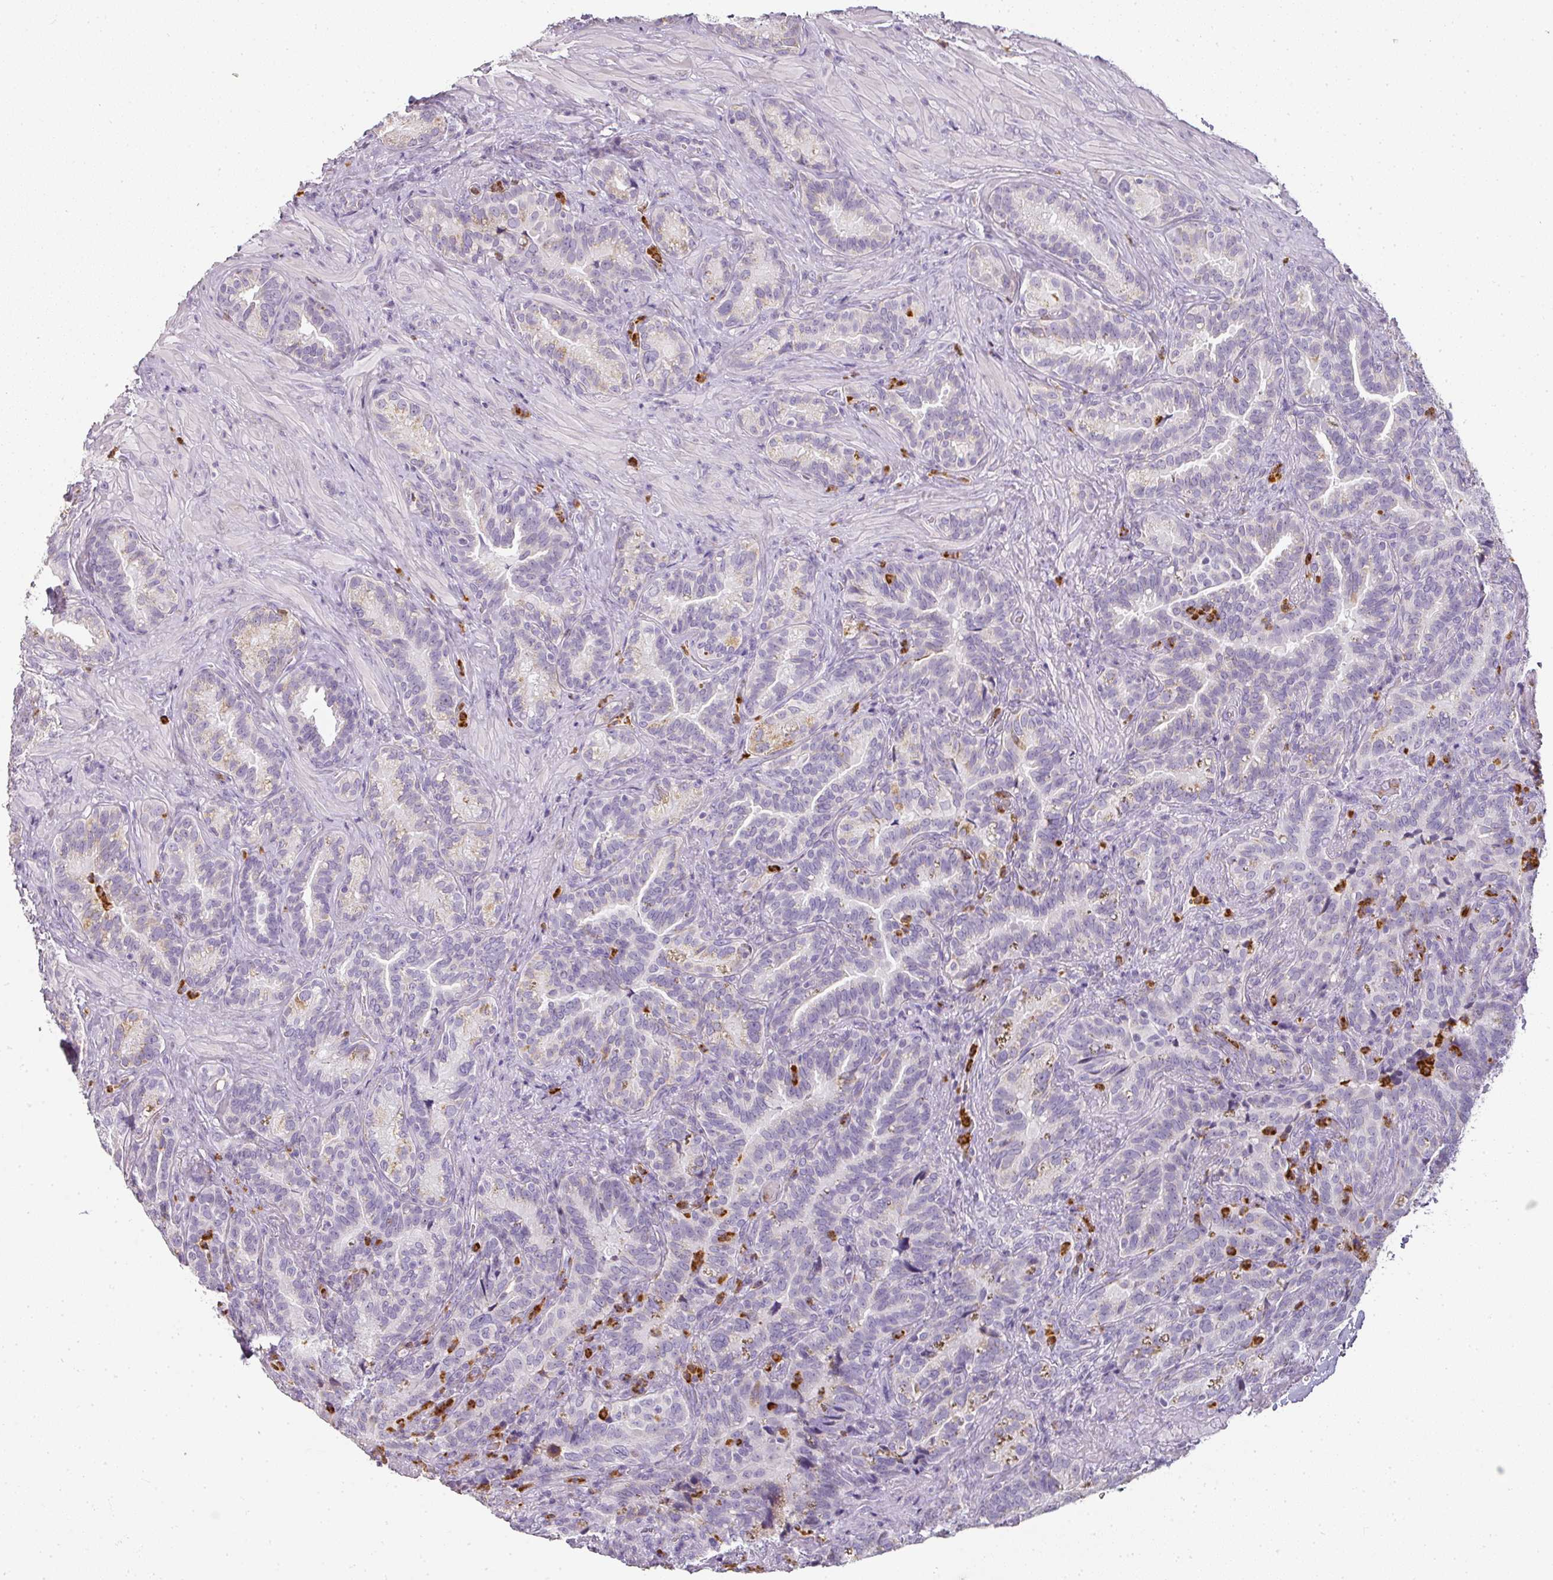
{"staining": {"intensity": "moderate", "quantity": "<25%", "location": "cytoplasmic/membranous"}, "tissue": "seminal vesicle", "cell_type": "Glandular cells", "image_type": "normal", "snomed": [{"axis": "morphology", "description": "Normal tissue, NOS"}, {"axis": "topography", "description": "Seminal veicle"}], "caption": "This photomicrograph exhibits immunohistochemistry staining of normal seminal vesicle, with low moderate cytoplasmic/membranous staining in about <25% of glandular cells.", "gene": "CAMP", "patient": {"sex": "male", "age": 68}}